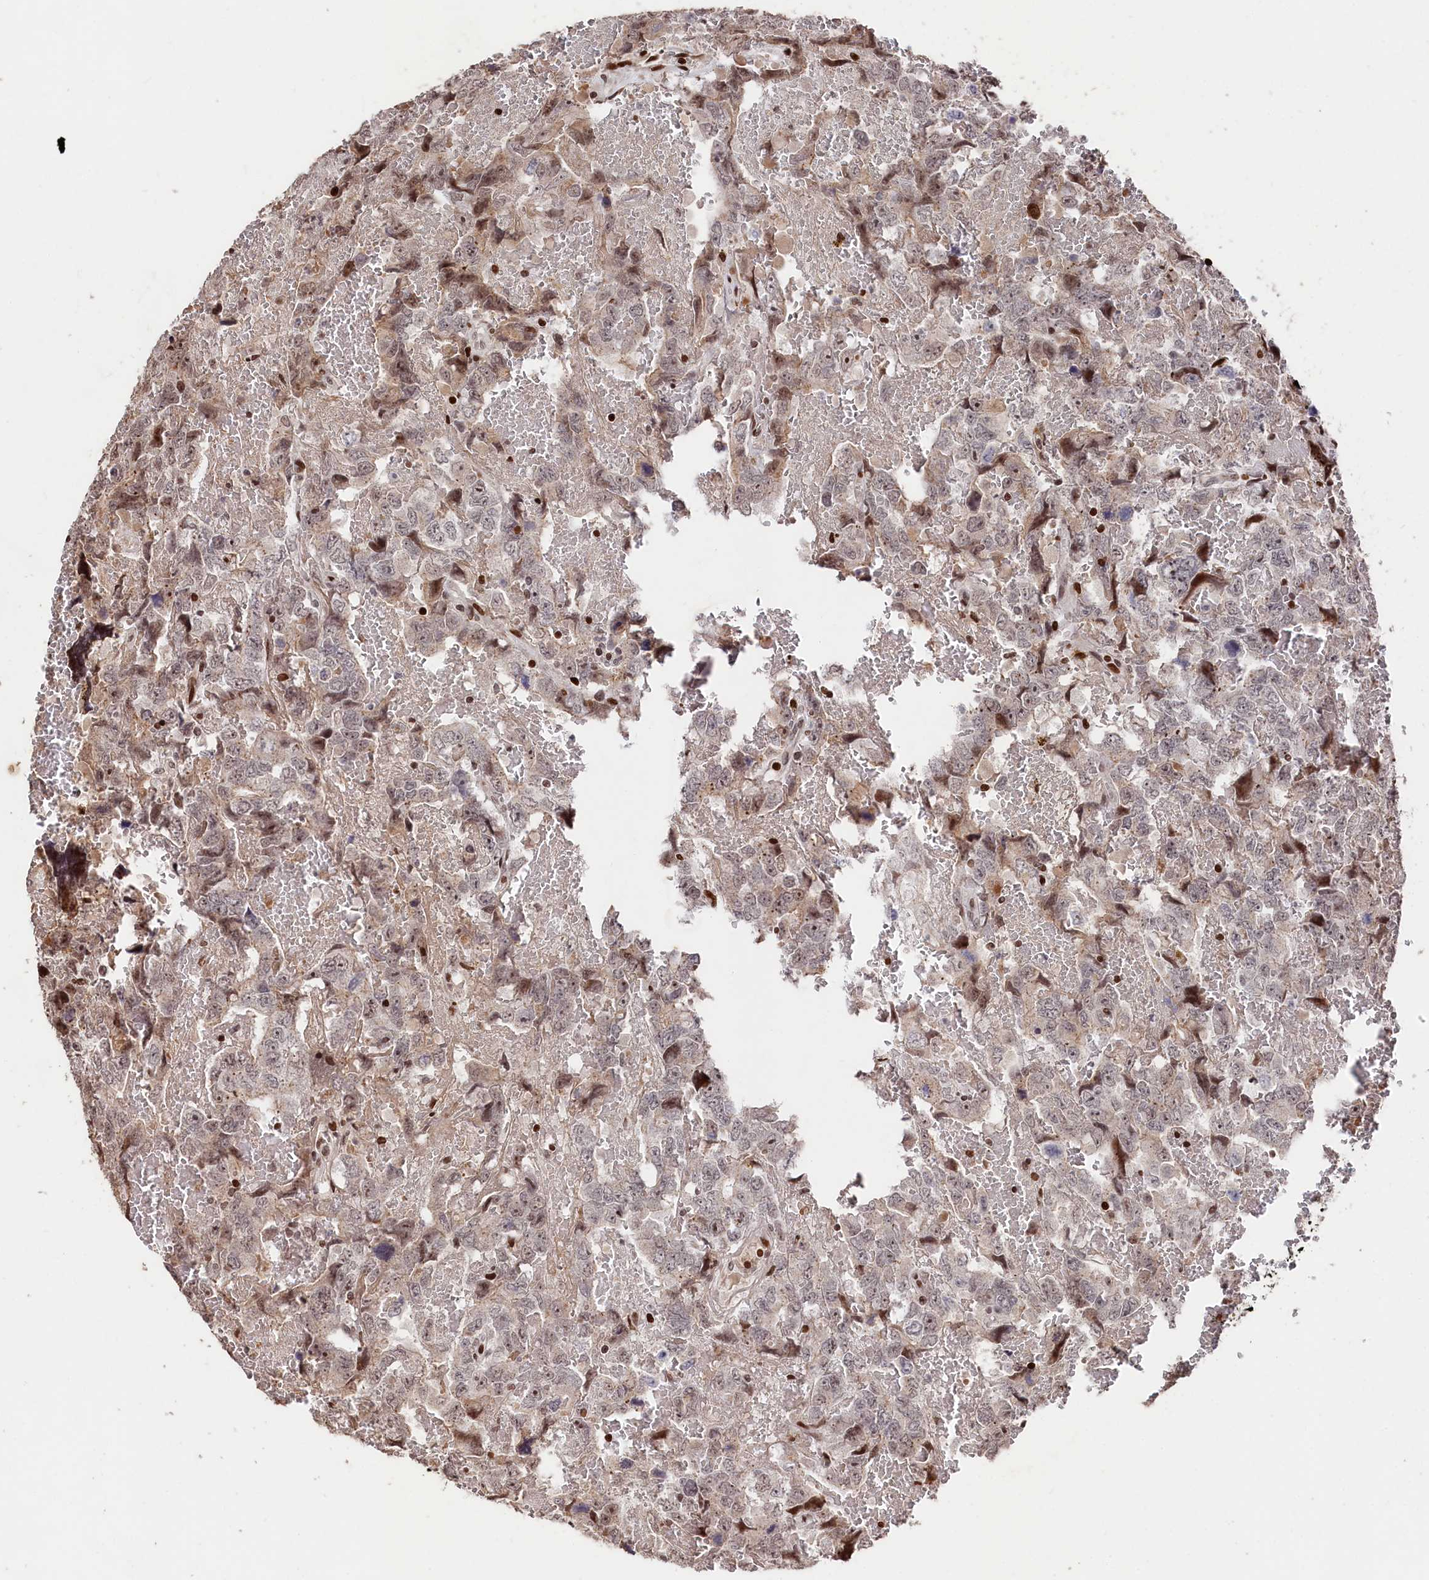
{"staining": {"intensity": "weak", "quantity": "<25%", "location": "cytoplasmic/membranous"}, "tissue": "testis cancer", "cell_type": "Tumor cells", "image_type": "cancer", "snomed": [{"axis": "morphology", "description": "Carcinoma, Embryonal, NOS"}, {"axis": "topography", "description": "Testis"}], "caption": "Testis cancer (embryonal carcinoma) stained for a protein using immunohistochemistry reveals no positivity tumor cells.", "gene": "MCF2L2", "patient": {"sex": "male", "age": 45}}